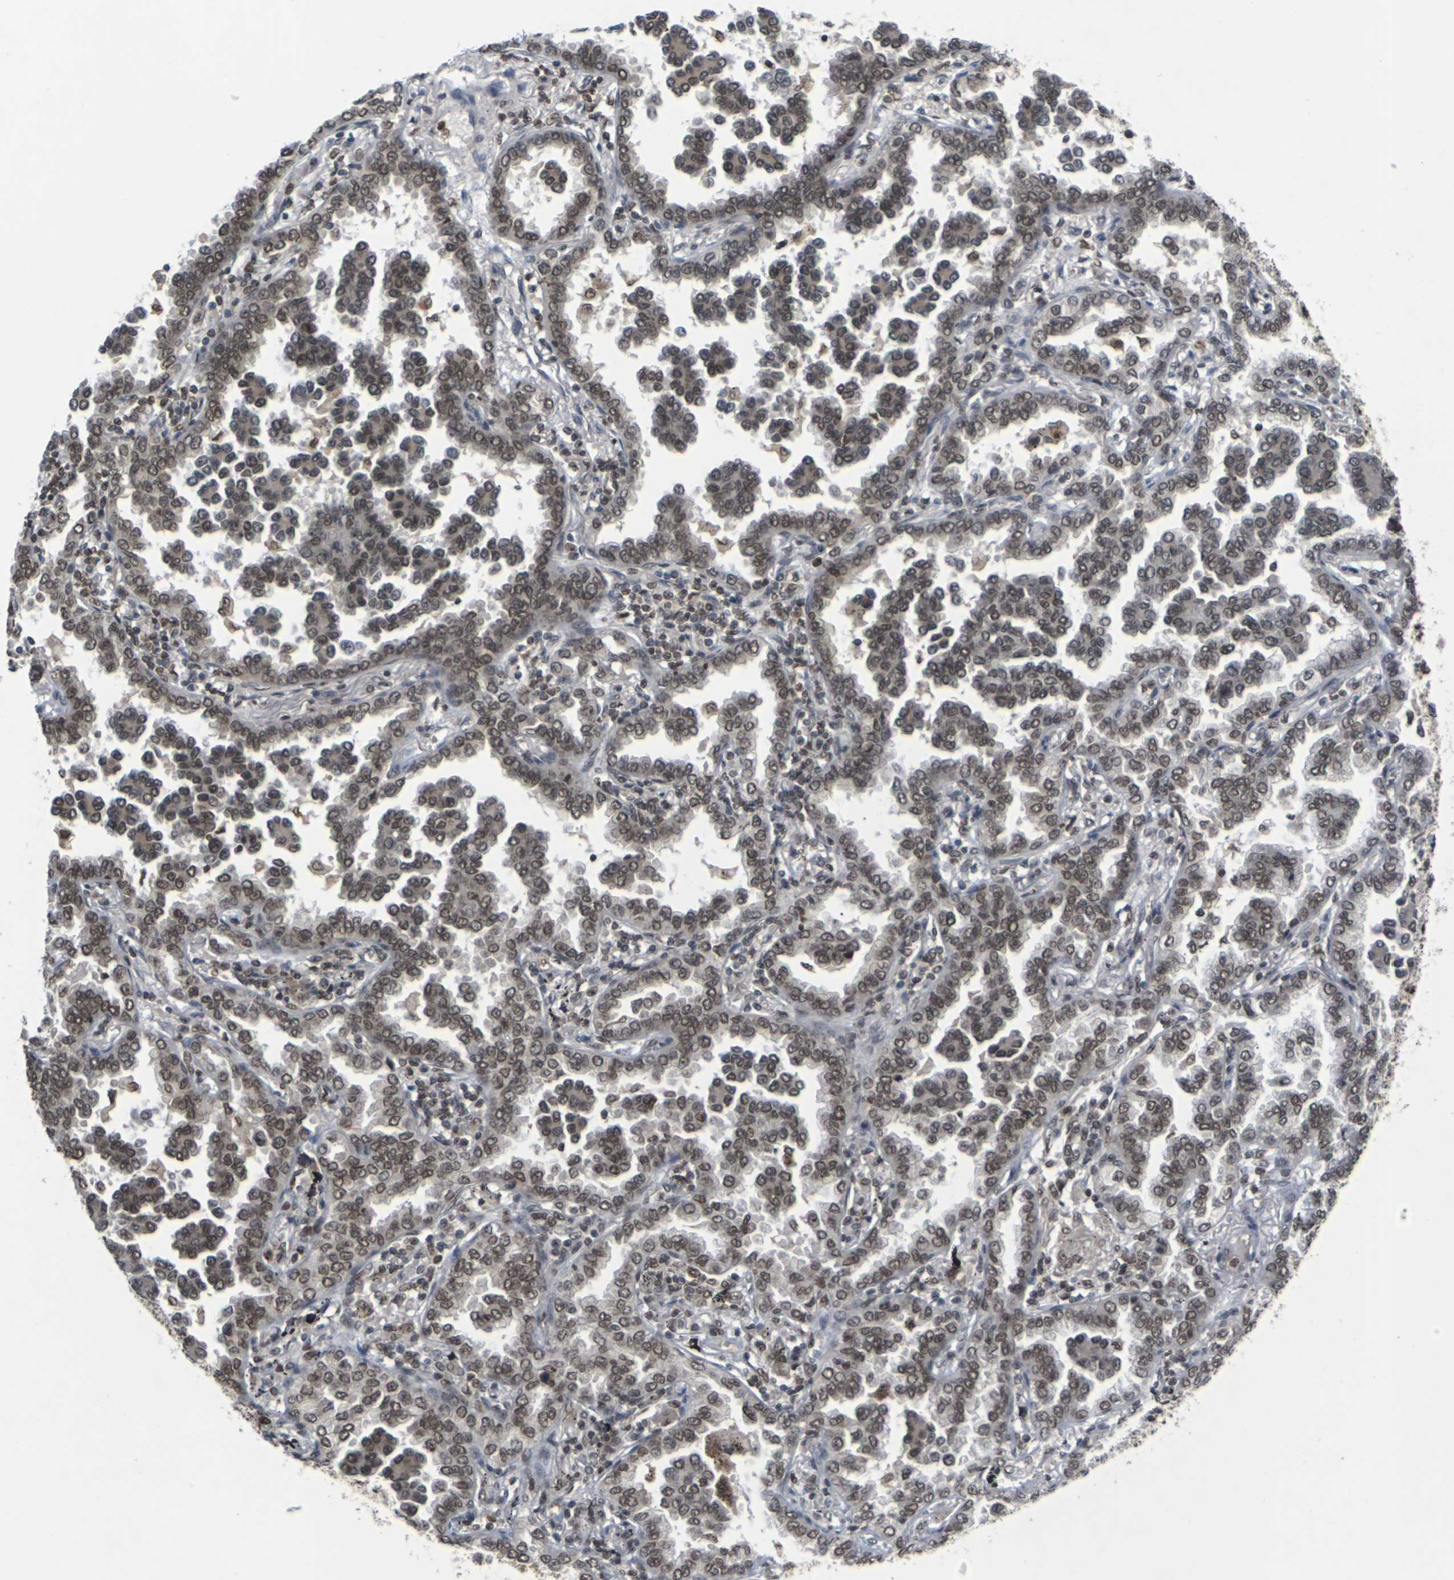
{"staining": {"intensity": "moderate", "quantity": ">75%", "location": "cytoplasmic/membranous,nuclear"}, "tissue": "lung cancer", "cell_type": "Tumor cells", "image_type": "cancer", "snomed": [{"axis": "morphology", "description": "Normal tissue, NOS"}, {"axis": "morphology", "description": "Adenocarcinoma, NOS"}, {"axis": "topography", "description": "Lung"}], "caption": "Brown immunohistochemical staining in human lung cancer (adenocarcinoma) exhibits moderate cytoplasmic/membranous and nuclear staining in approximately >75% of tumor cells.", "gene": "NELFA", "patient": {"sex": "male", "age": 59}}